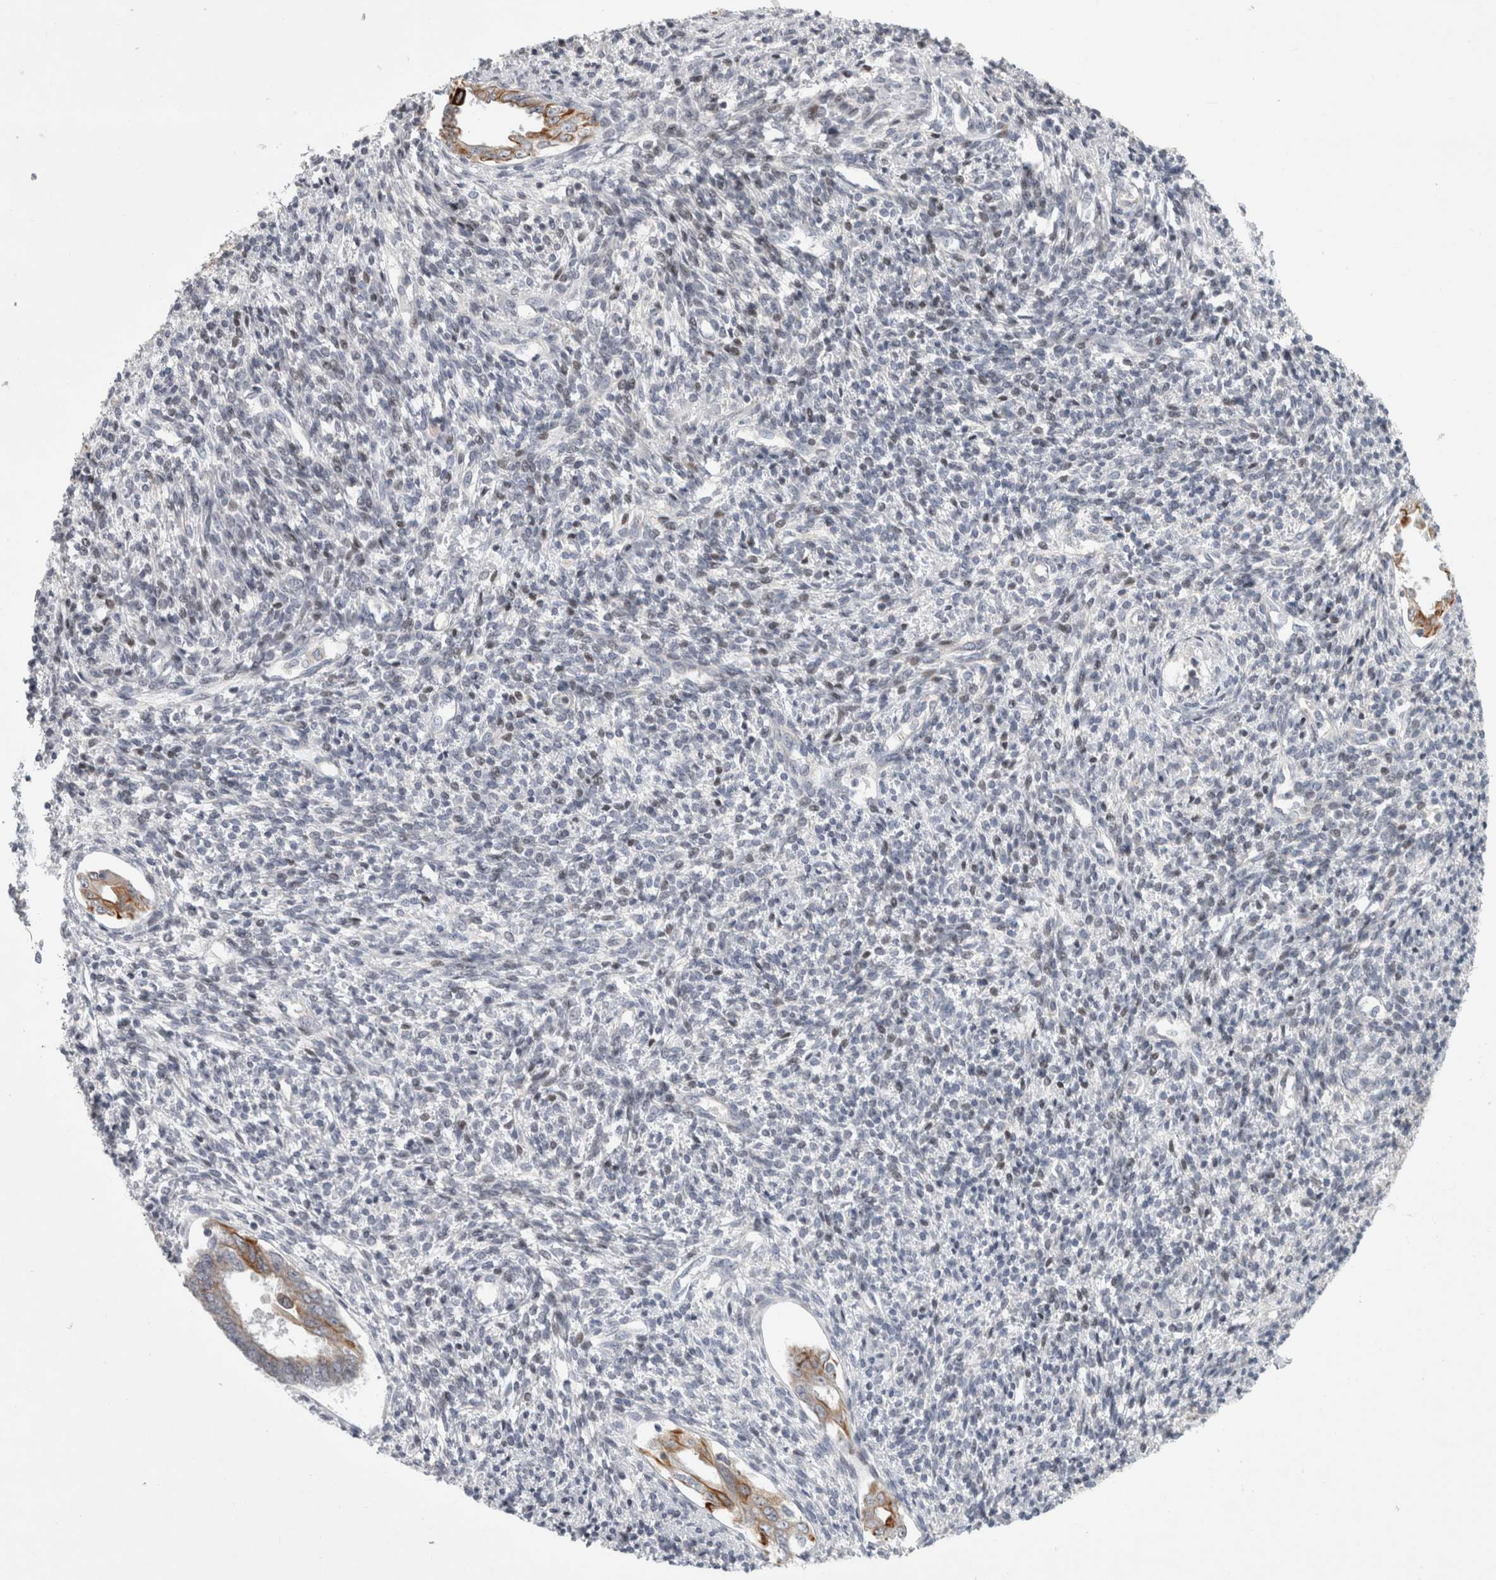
{"staining": {"intensity": "negative", "quantity": "none", "location": "none"}, "tissue": "endometrium", "cell_type": "Cells in endometrial stroma", "image_type": "normal", "snomed": [{"axis": "morphology", "description": "Normal tissue, NOS"}, {"axis": "topography", "description": "Endometrium"}], "caption": "A high-resolution photomicrograph shows immunohistochemistry (IHC) staining of normal endometrium, which shows no significant staining in cells in endometrial stroma. The staining is performed using DAB (3,3'-diaminobenzidine) brown chromogen with nuclei counter-stained in using hematoxylin.", "gene": "UTP25", "patient": {"sex": "female", "age": 66}}